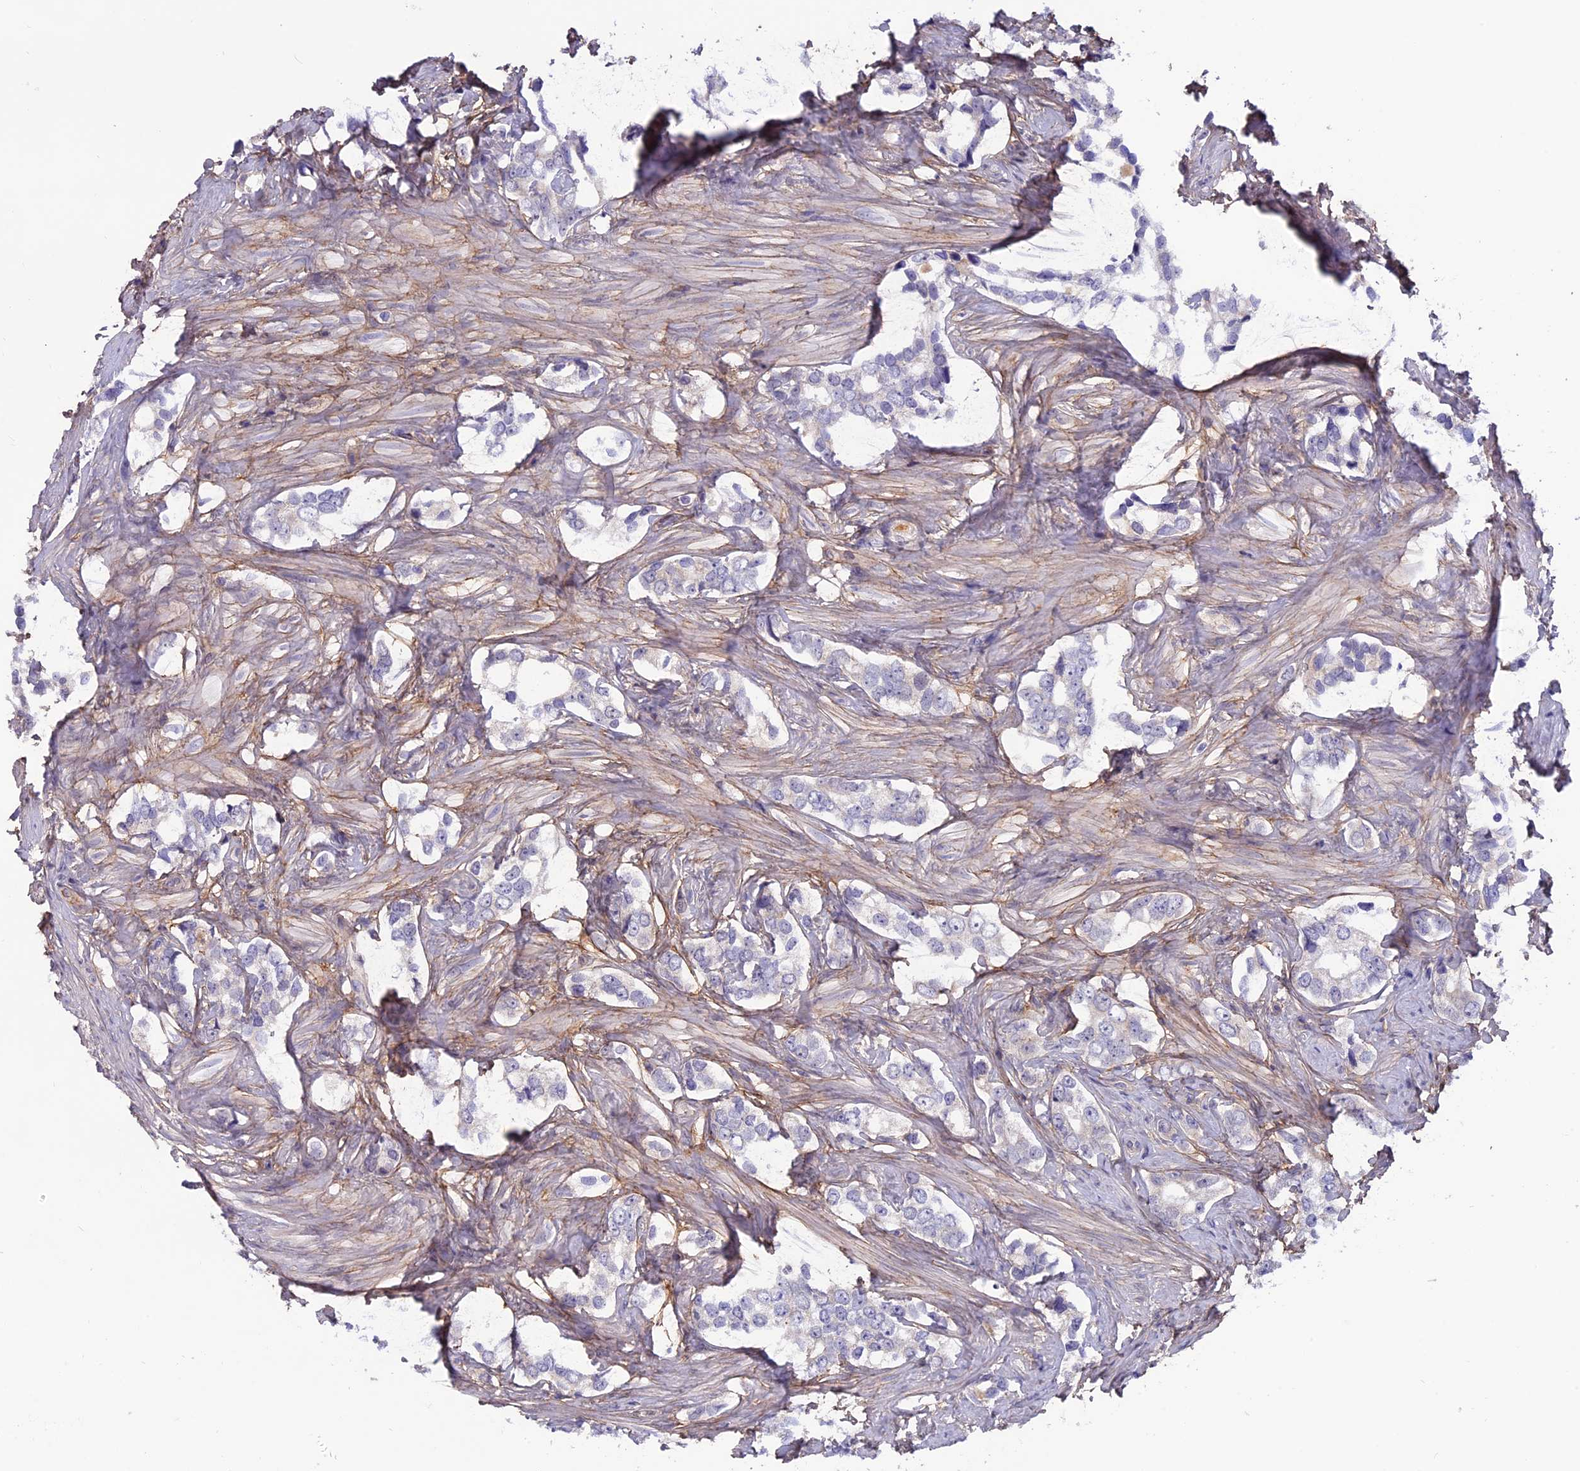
{"staining": {"intensity": "negative", "quantity": "none", "location": "none"}, "tissue": "prostate cancer", "cell_type": "Tumor cells", "image_type": "cancer", "snomed": [{"axis": "morphology", "description": "Adenocarcinoma, High grade"}, {"axis": "topography", "description": "Prostate"}], "caption": "Immunohistochemical staining of high-grade adenocarcinoma (prostate) shows no significant positivity in tumor cells.", "gene": "COL4A3", "patient": {"sex": "male", "age": 66}}